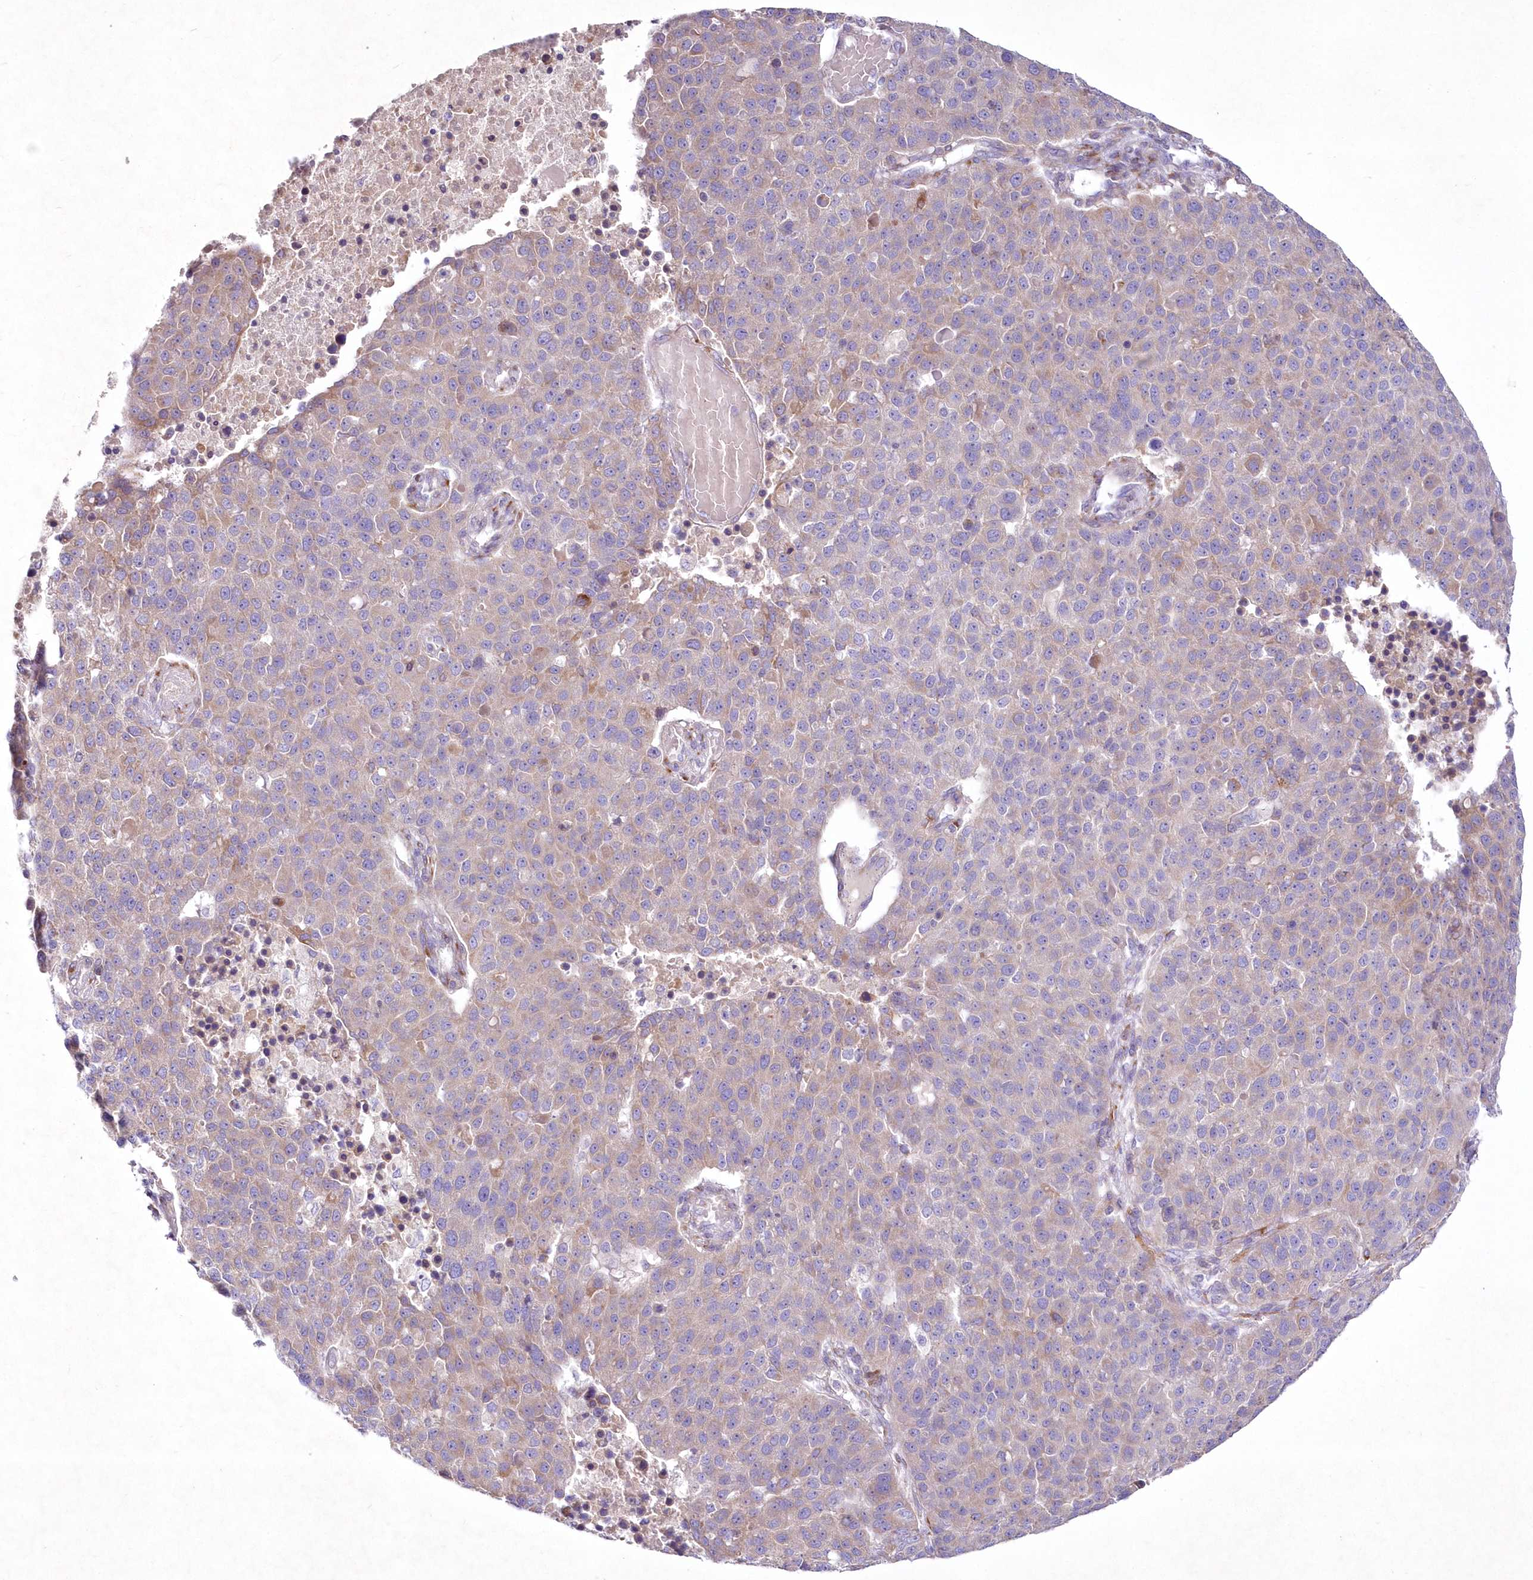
{"staining": {"intensity": "moderate", "quantity": "<25%", "location": "cytoplasmic/membranous"}, "tissue": "pancreatic cancer", "cell_type": "Tumor cells", "image_type": "cancer", "snomed": [{"axis": "morphology", "description": "Adenocarcinoma, NOS"}, {"axis": "topography", "description": "Pancreas"}], "caption": "Pancreatic cancer (adenocarcinoma) tissue exhibits moderate cytoplasmic/membranous staining in approximately <25% of tumor cells, visualized by immunohistochemistry.", "gene": "ARFGEF3", "patient": {"sex": "female", "age": 61}}